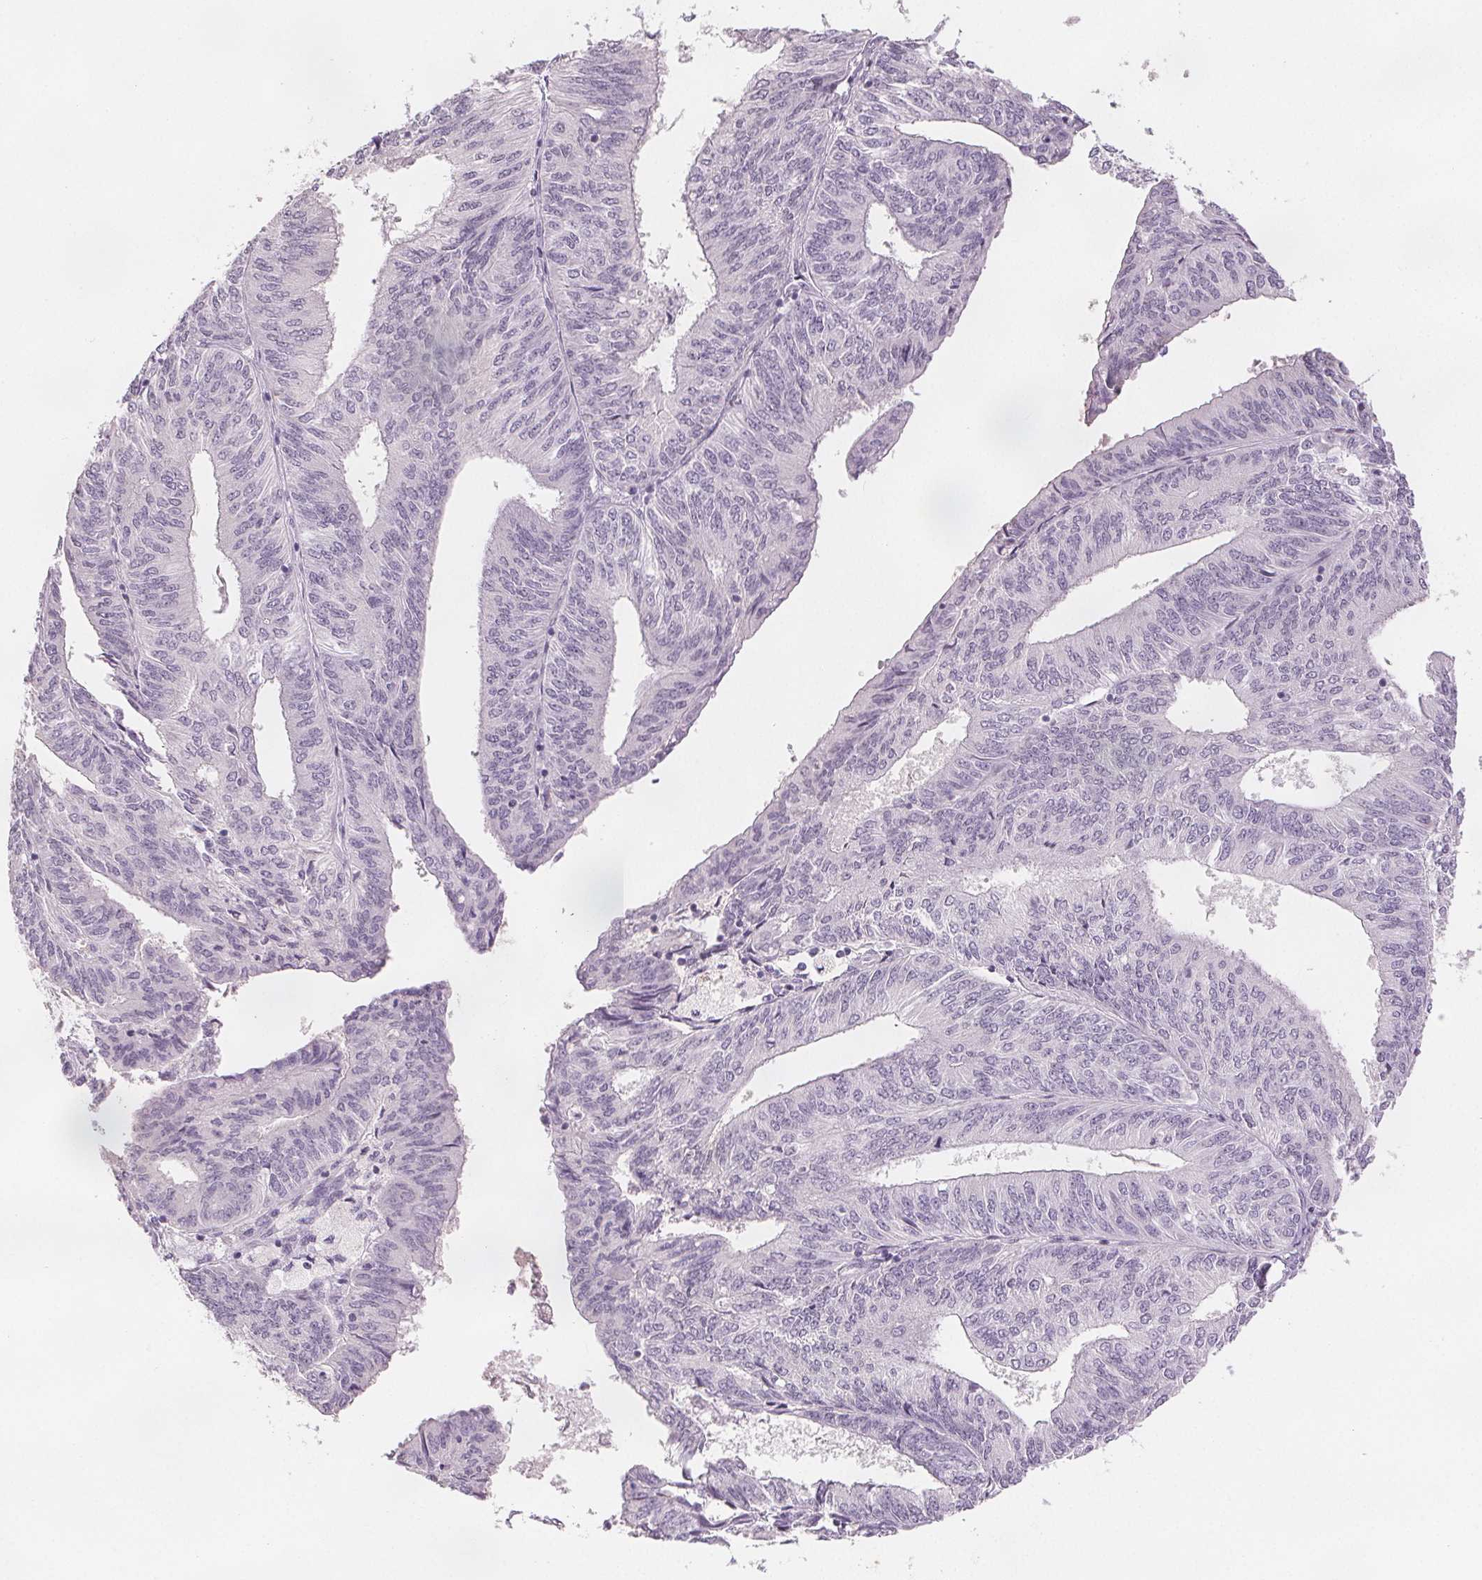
{"staining": {"intensity": "negative", "quantity": "none", "location": "none"}, "tissue": "endometrial cancer", "cell_type": "Tumor cells", "image_type": "cancer", "snomed": [{"axis": "morphology", "description": "Adenocarcinoma, NOS"}, {"axis": "topography", "description": "Endometrium"}], "caption": "Tumor cells show no significant staining in endometrial adenocarcinoma.", "gene": "SLC27A5", "patient": {"sex": "female", "age": 58}}